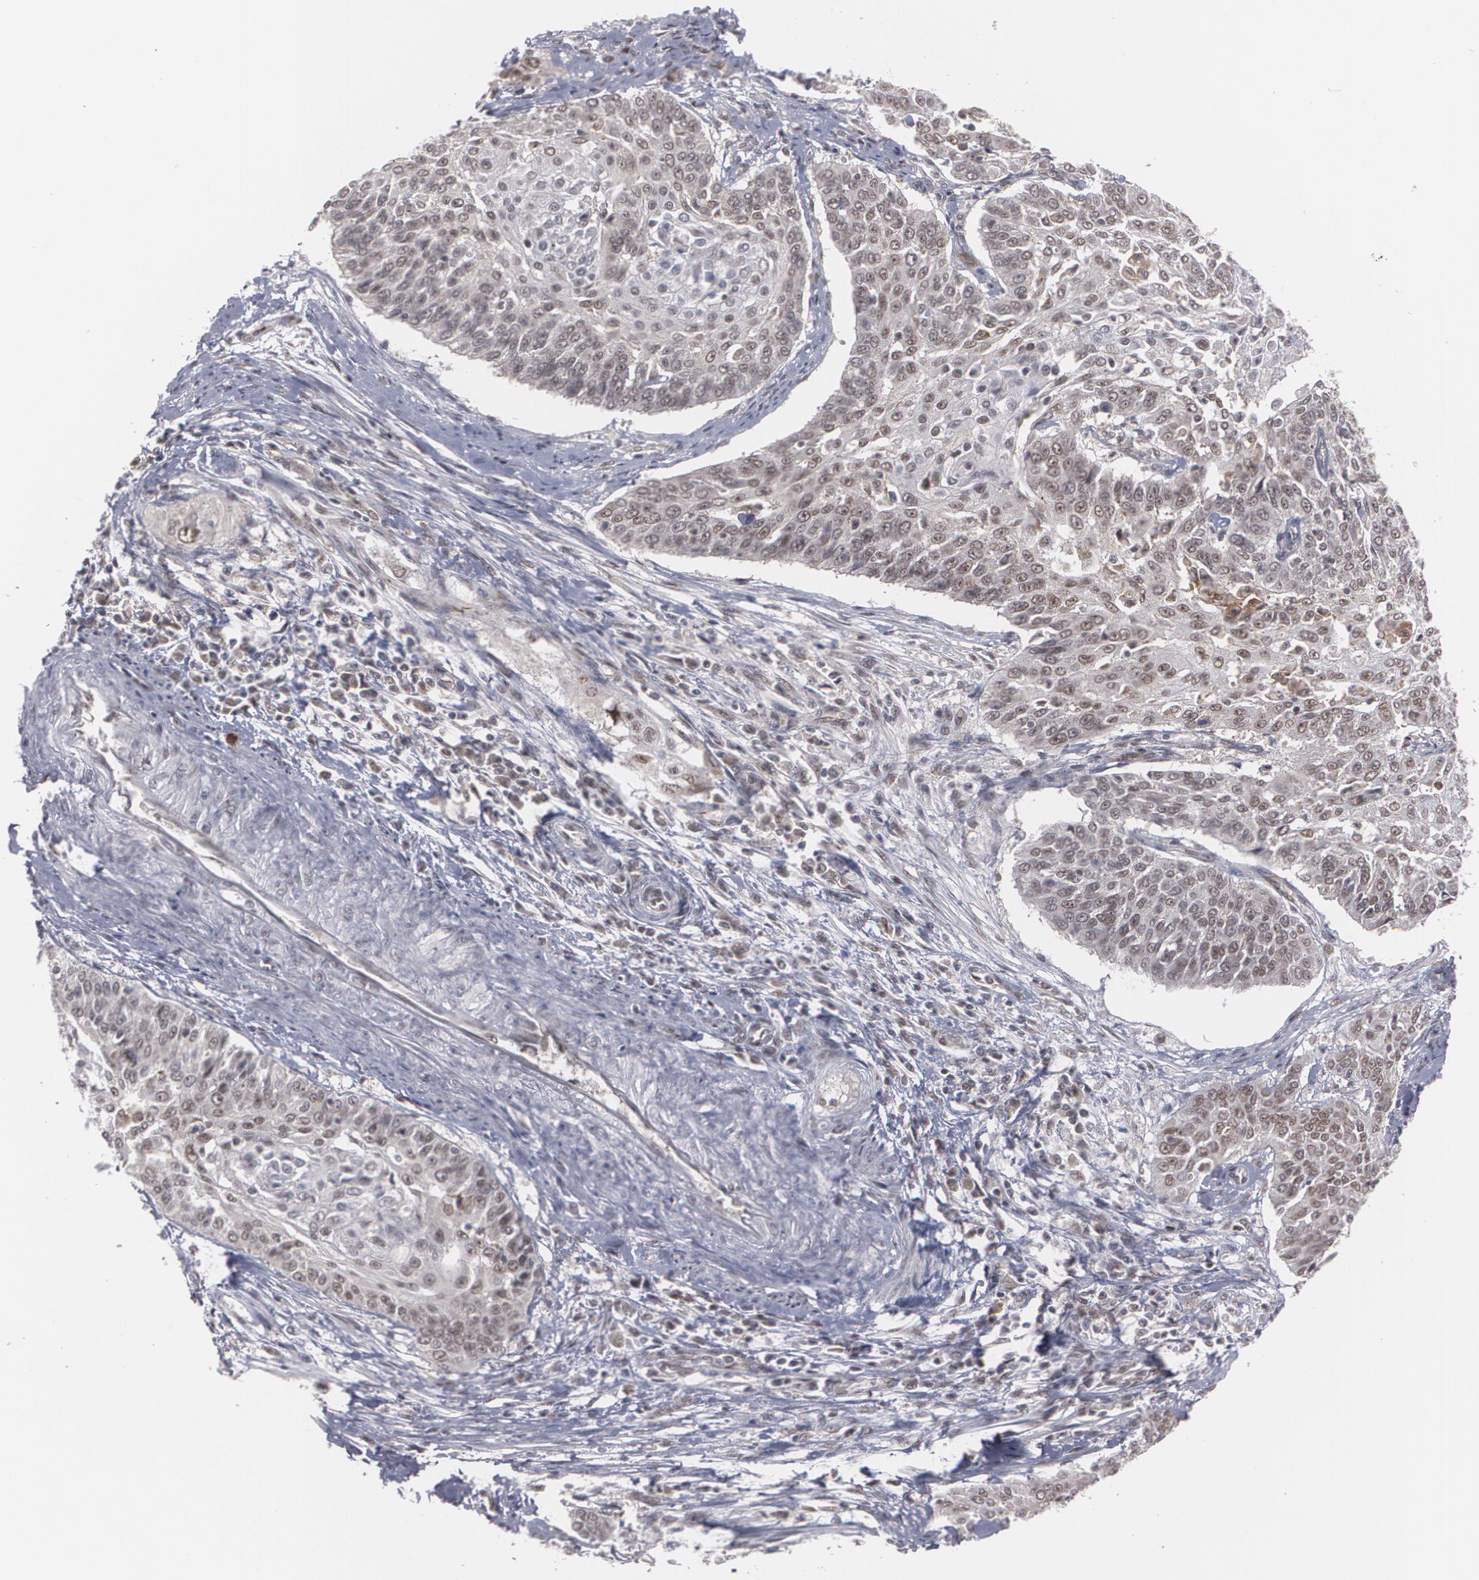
{"staining": {"intensity": "moderate", "quantity": ">75%", "location": "nuclear"}, "tissue": "cervical cancer", "cell_type": "Tumor cells", "image_type": "cancer", "snomed": [{"axis": "morphology", "description": "Squamous cell carcinoma, NOS"}, {"axis": "topography", "description": "Cervix"}], "caption": "Protein staining of squamous cell carcinoma (cervical) tissue demonstrates moderate nuclear positivity in approximately >75% of tumor cells.", "gene": "INTS6", "patient": {"sex": "female", "age": 64}}